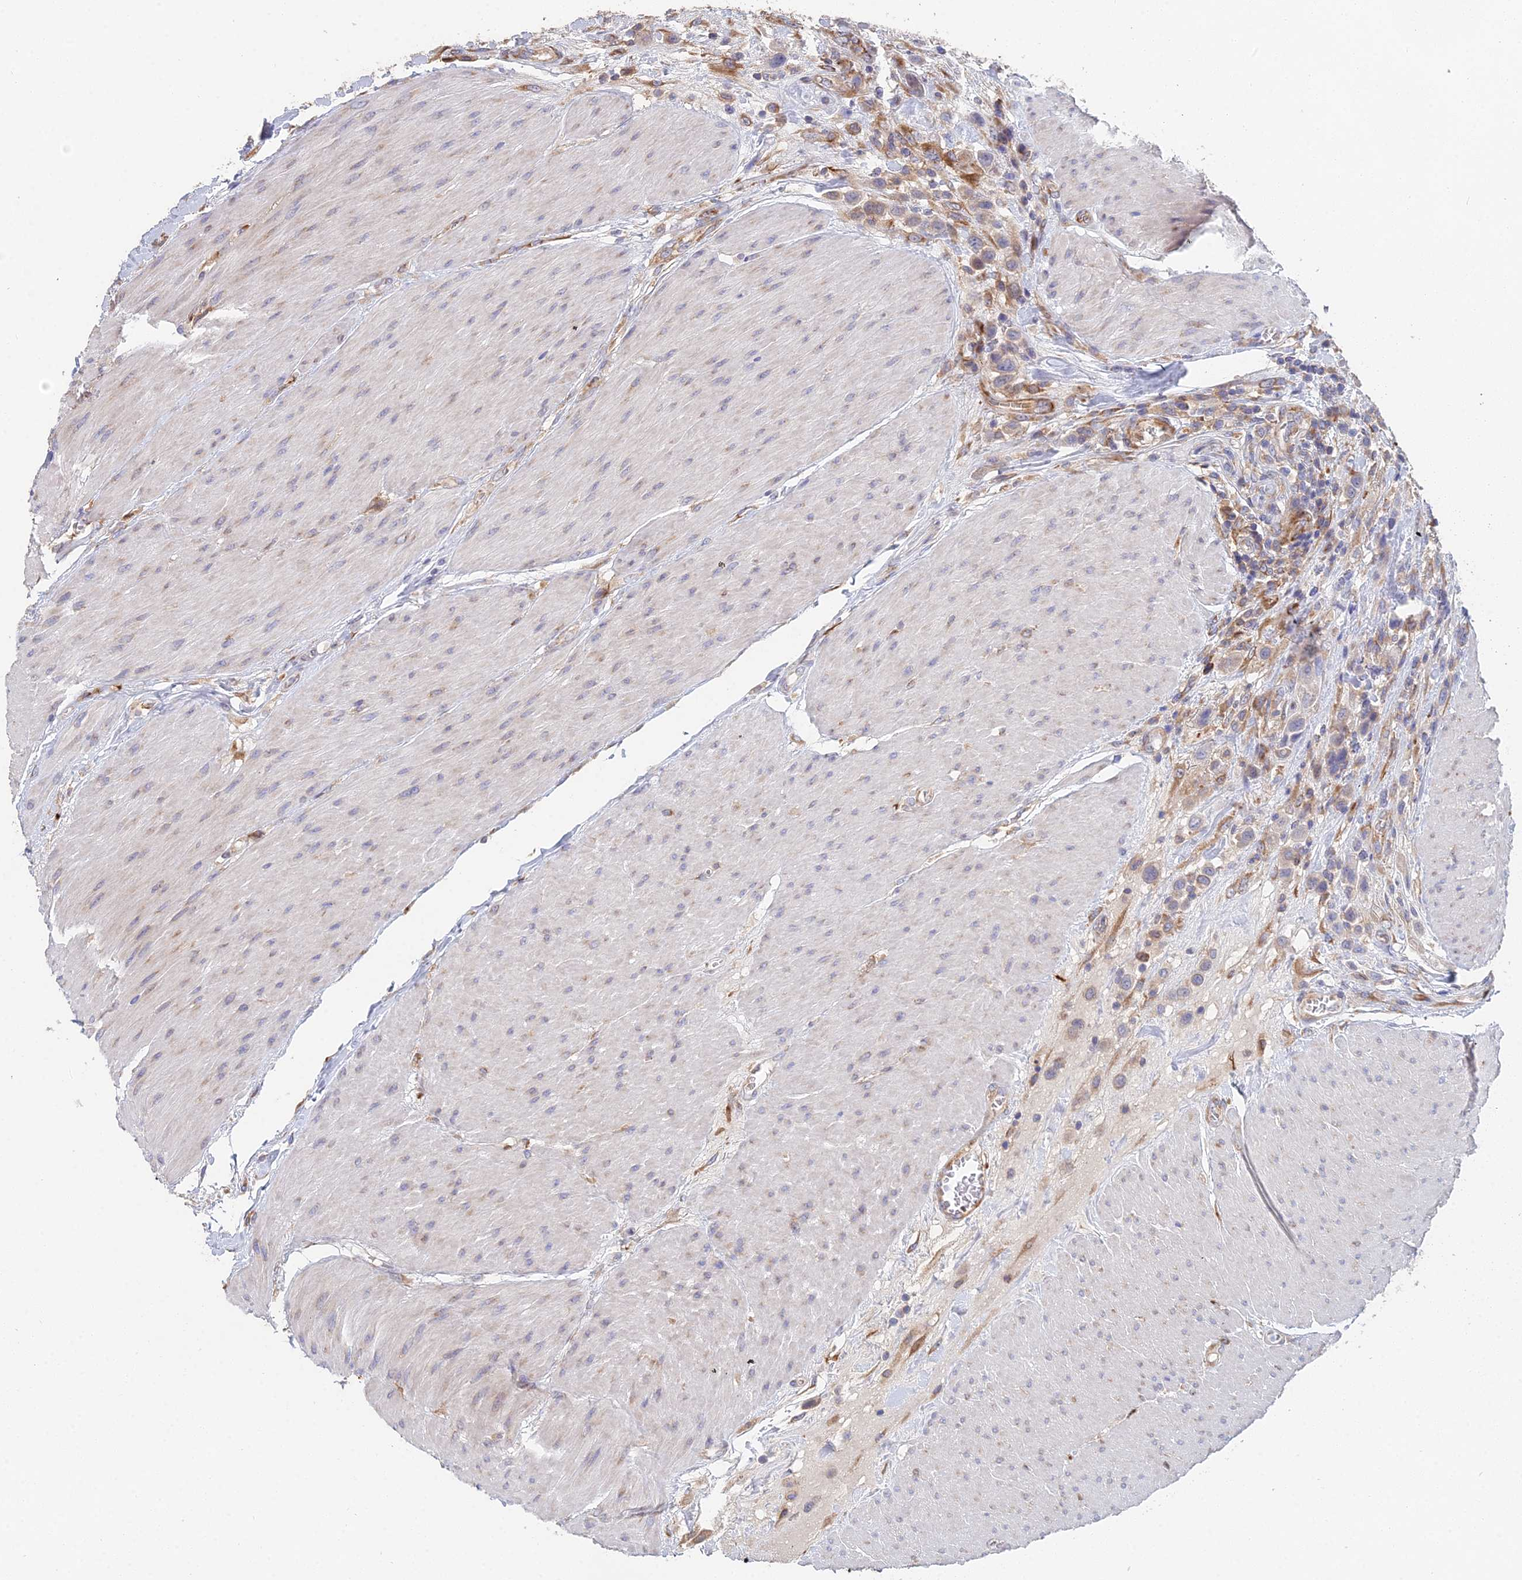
{"staining": {"intensity": "weak", "quantity": ">75%", "location": "cytoplasmic/membranous"}, "tissue": "urothelial cancer", "cell_type": "Tumor cells", "image_type": "cancer", "snomed": [{"axis": "morphology", "description": "Urothelial carcinoma, High grade"}, {"axis": "topography", "description": "Urinary bladder"}], "caption": "Brown immunohistochemical staining in urothelial cancer shows weak cytoplasmic/membranous expression in about >75% of tumor cells.", "gene": "ELOF1", "patient": {"sex": "male", "age": 50}}